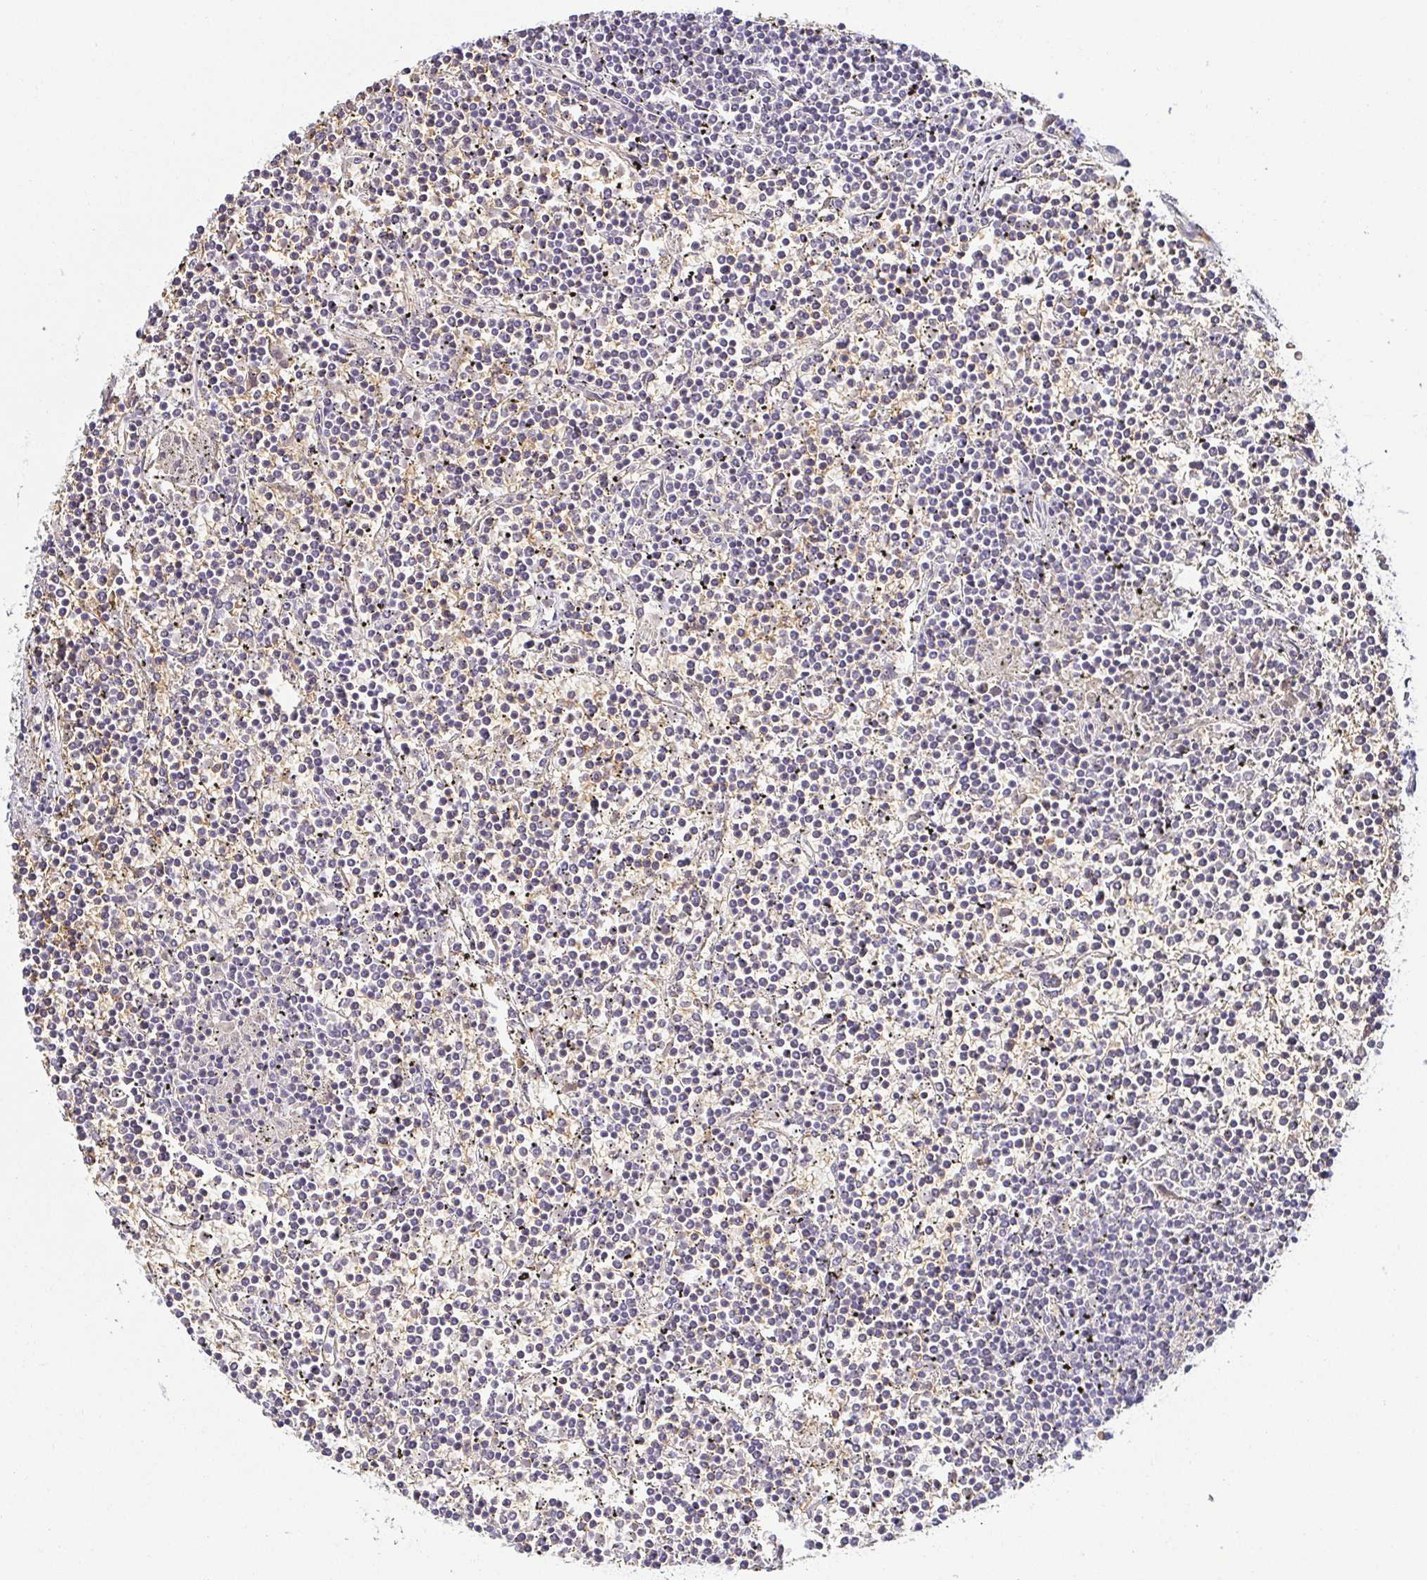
{"staining": {"intensity": "negative", "quantity": "none", "location": "none"}, "tissue": "lymphoma", "cell_type": "Tumor cells", "image_type": "cancer", "snomed": [{"axis": "morphology", "description": "Malignant lymphoma, non-Hodgkin's type, Low grade"}, {"axis": "topography", "description": "Spleen"}], "caption": "Immunohistochemistry of human lymphoma displays no expression in tumor cells.", "gene": "FAM162B", "patient": {"sex": "female", "age": 19}}